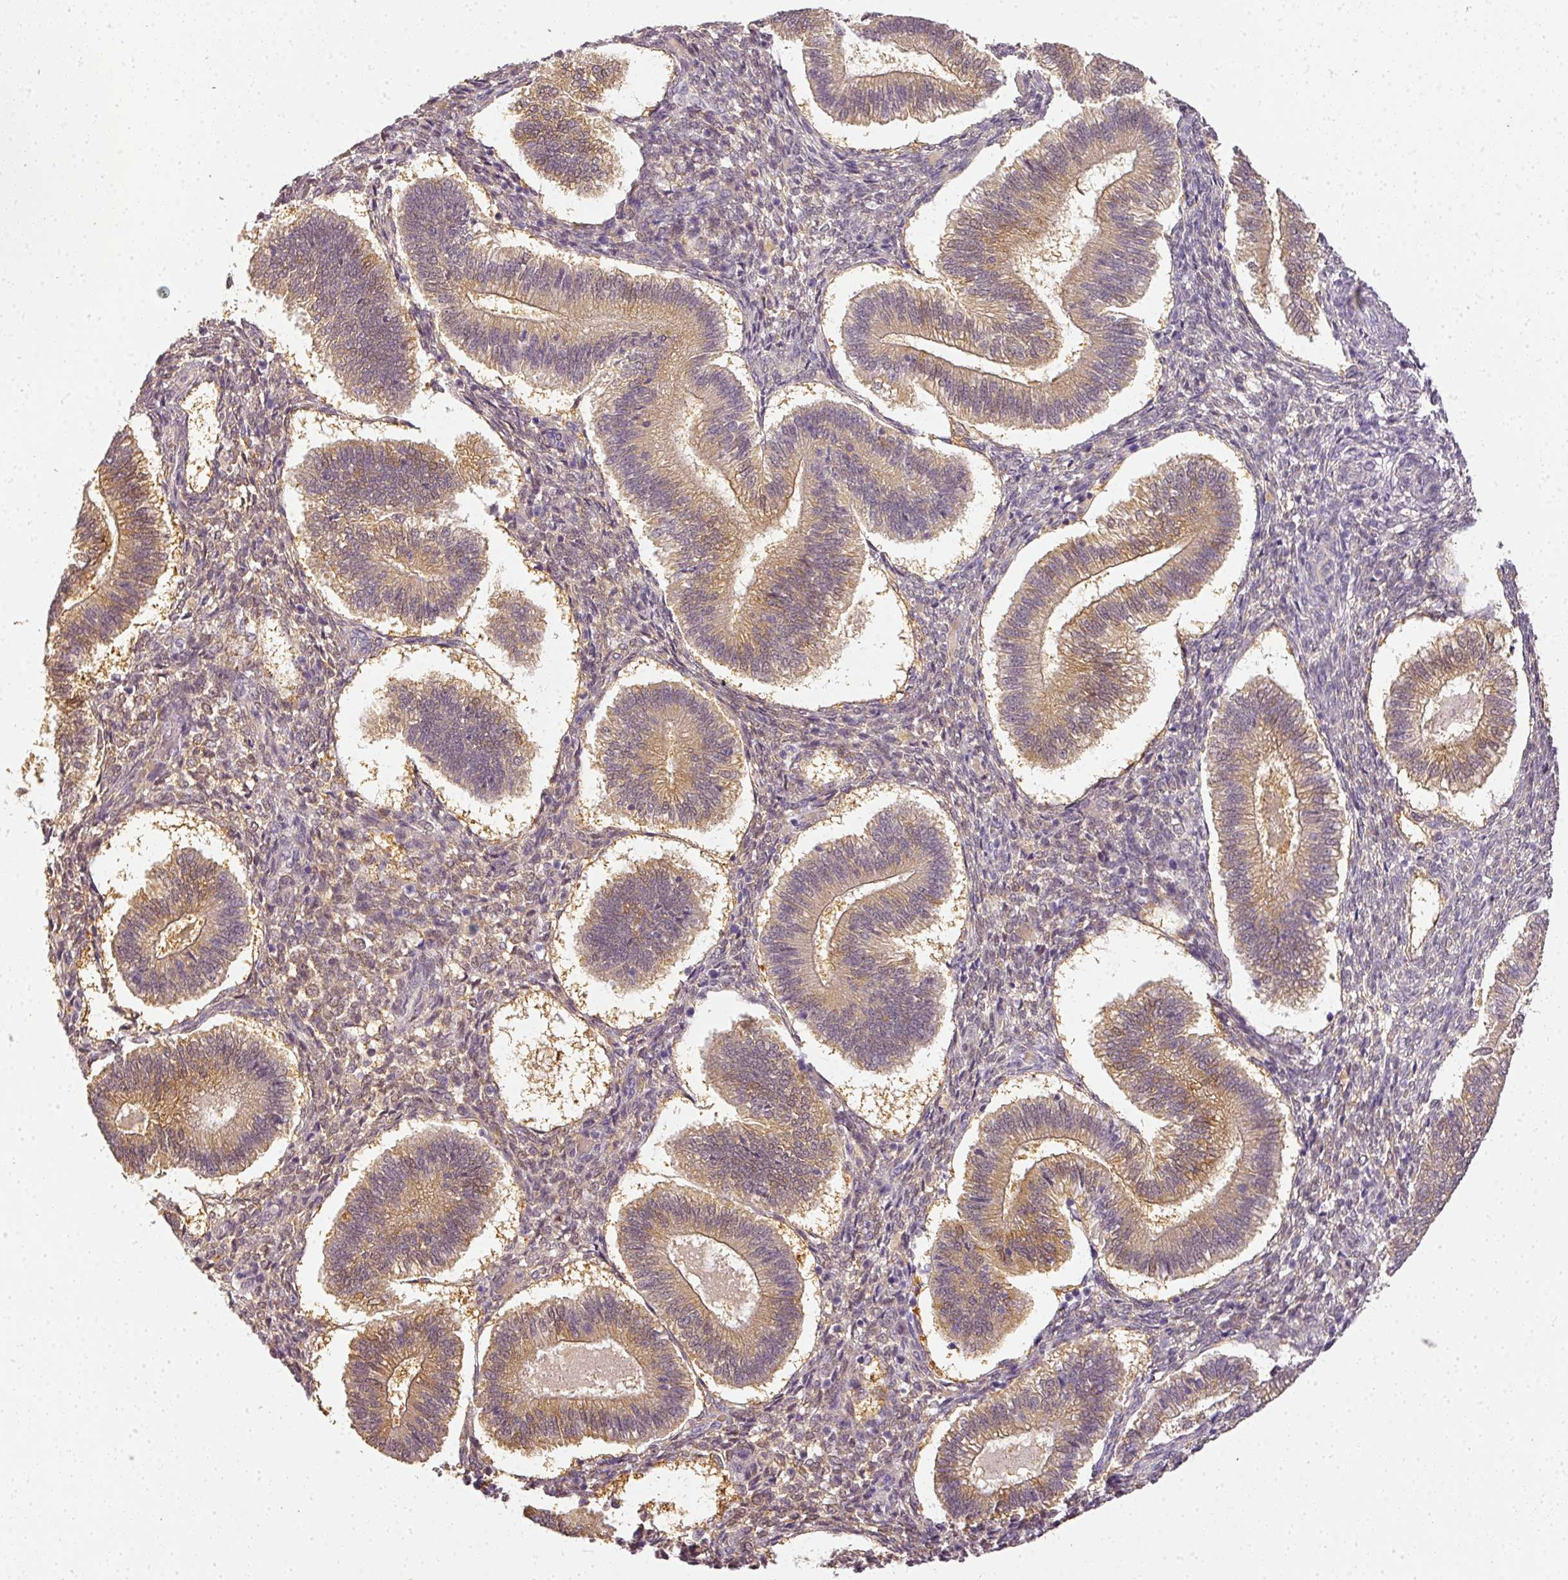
{"staining": {"intensity": "moderate", "quantity": "<25%", "location": "cytoplasmic/membranous"}, "tissue": "endometrium", "cell_type": "Cells in endometrial stroma", "image_type": "normal", "snomed": [{"axis": "morphology", "description": "Normal tissue, NOS"}, {"axis": "topography", "description": "Endometrium"}], "caption": "IHC staining of benign endometrium, which exhibits low levels of moderate cytoplasmic/membranous staining in approximately <25% of cells in endometrial stroma indicating moderate cytoplasmic/membranous protein positivity. The staining was performed using DAB (brown) for protein detection and nuclei were counterstained in hematoxylin (blue).", "gene": "ADH5", "patient": {"sex": "female", "age": 25}}